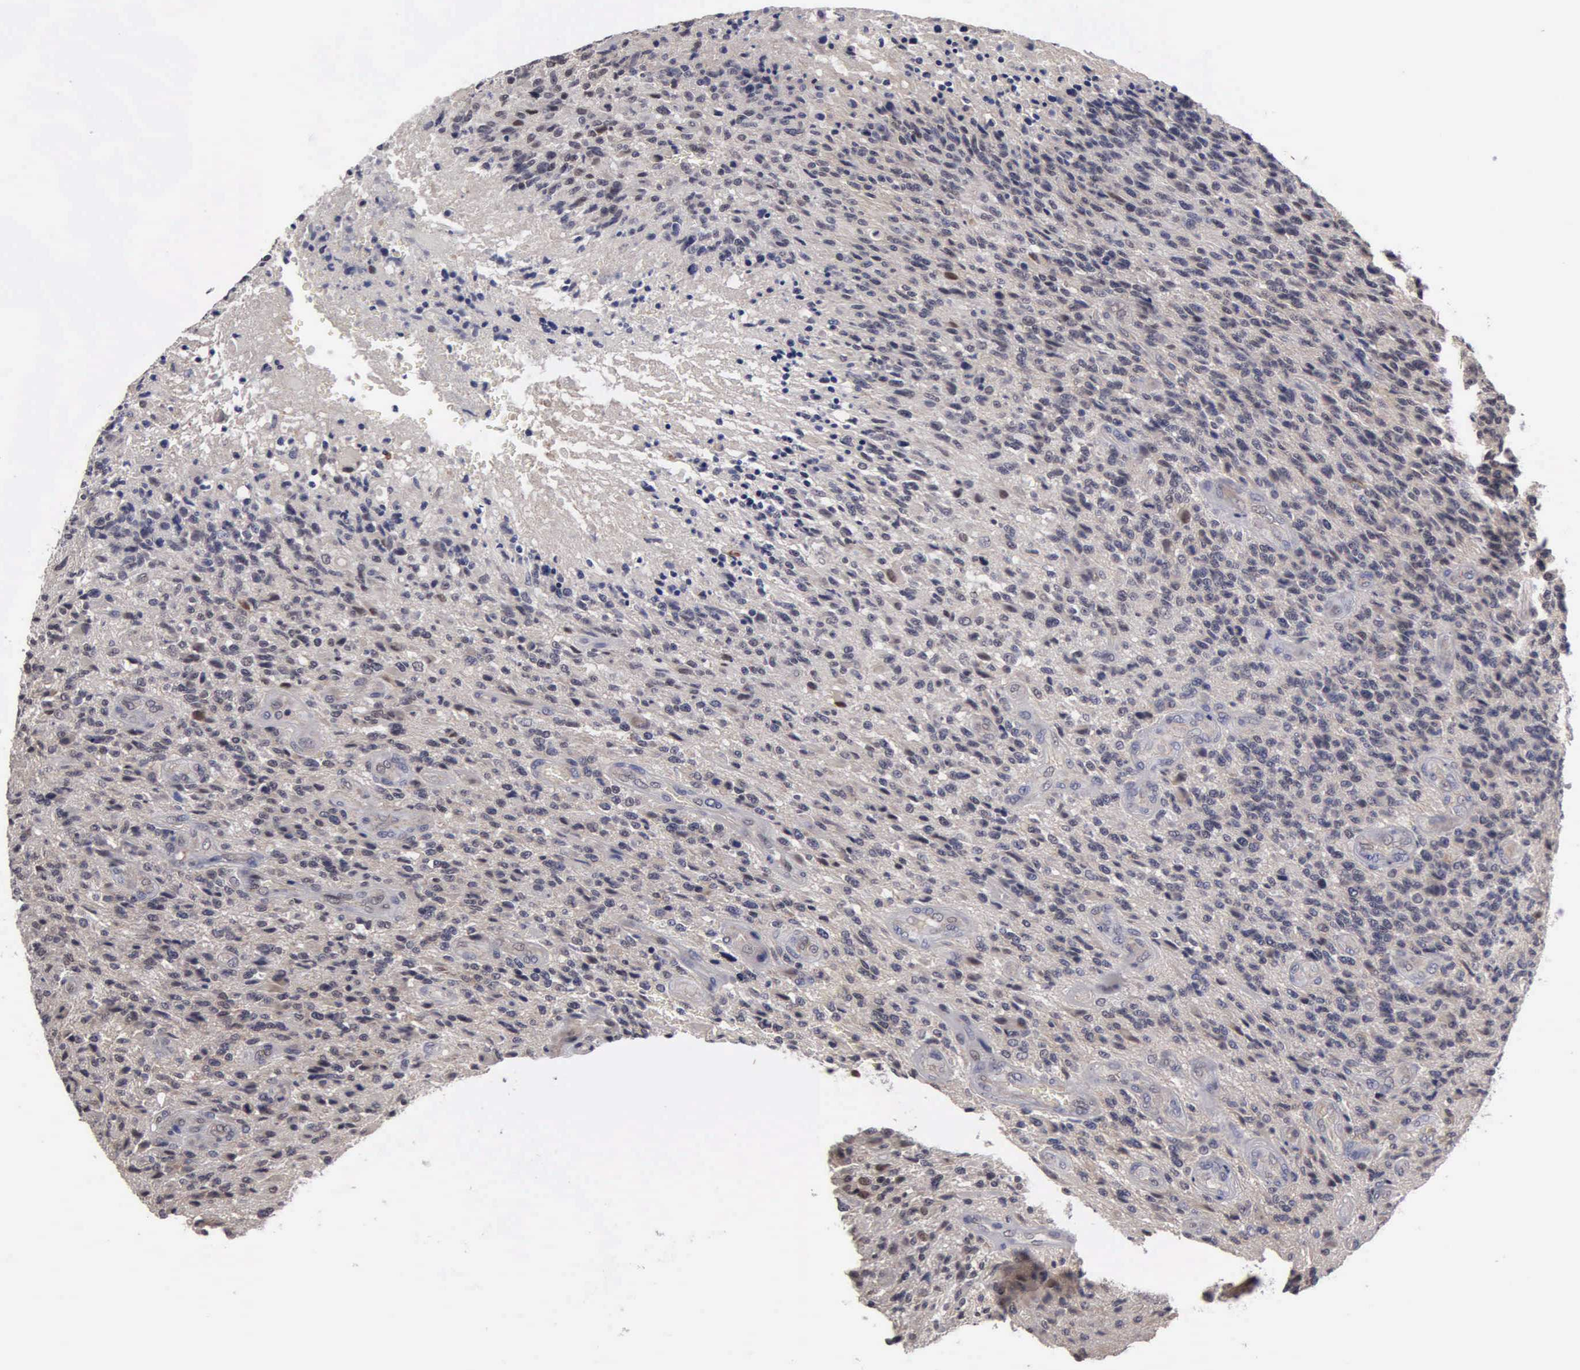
{"staining": {"intensity": "negative", "quantity": "none", "location": "none"}, "tissue": "glioma", "cell_type": "Tumor cells", "image_type": "cancer", "snomed": [{"axis": "morphology", "description": "Glioma, malignant, High grade"}, {"axis": "topography", "description": "Brain"}], "caption": "Protein analysis of malignant glioma (high-grade) displays no significant positivity in tumor cells.", "gene": "ZBTB33", "patient": {"sex": "male", "age": 36}}